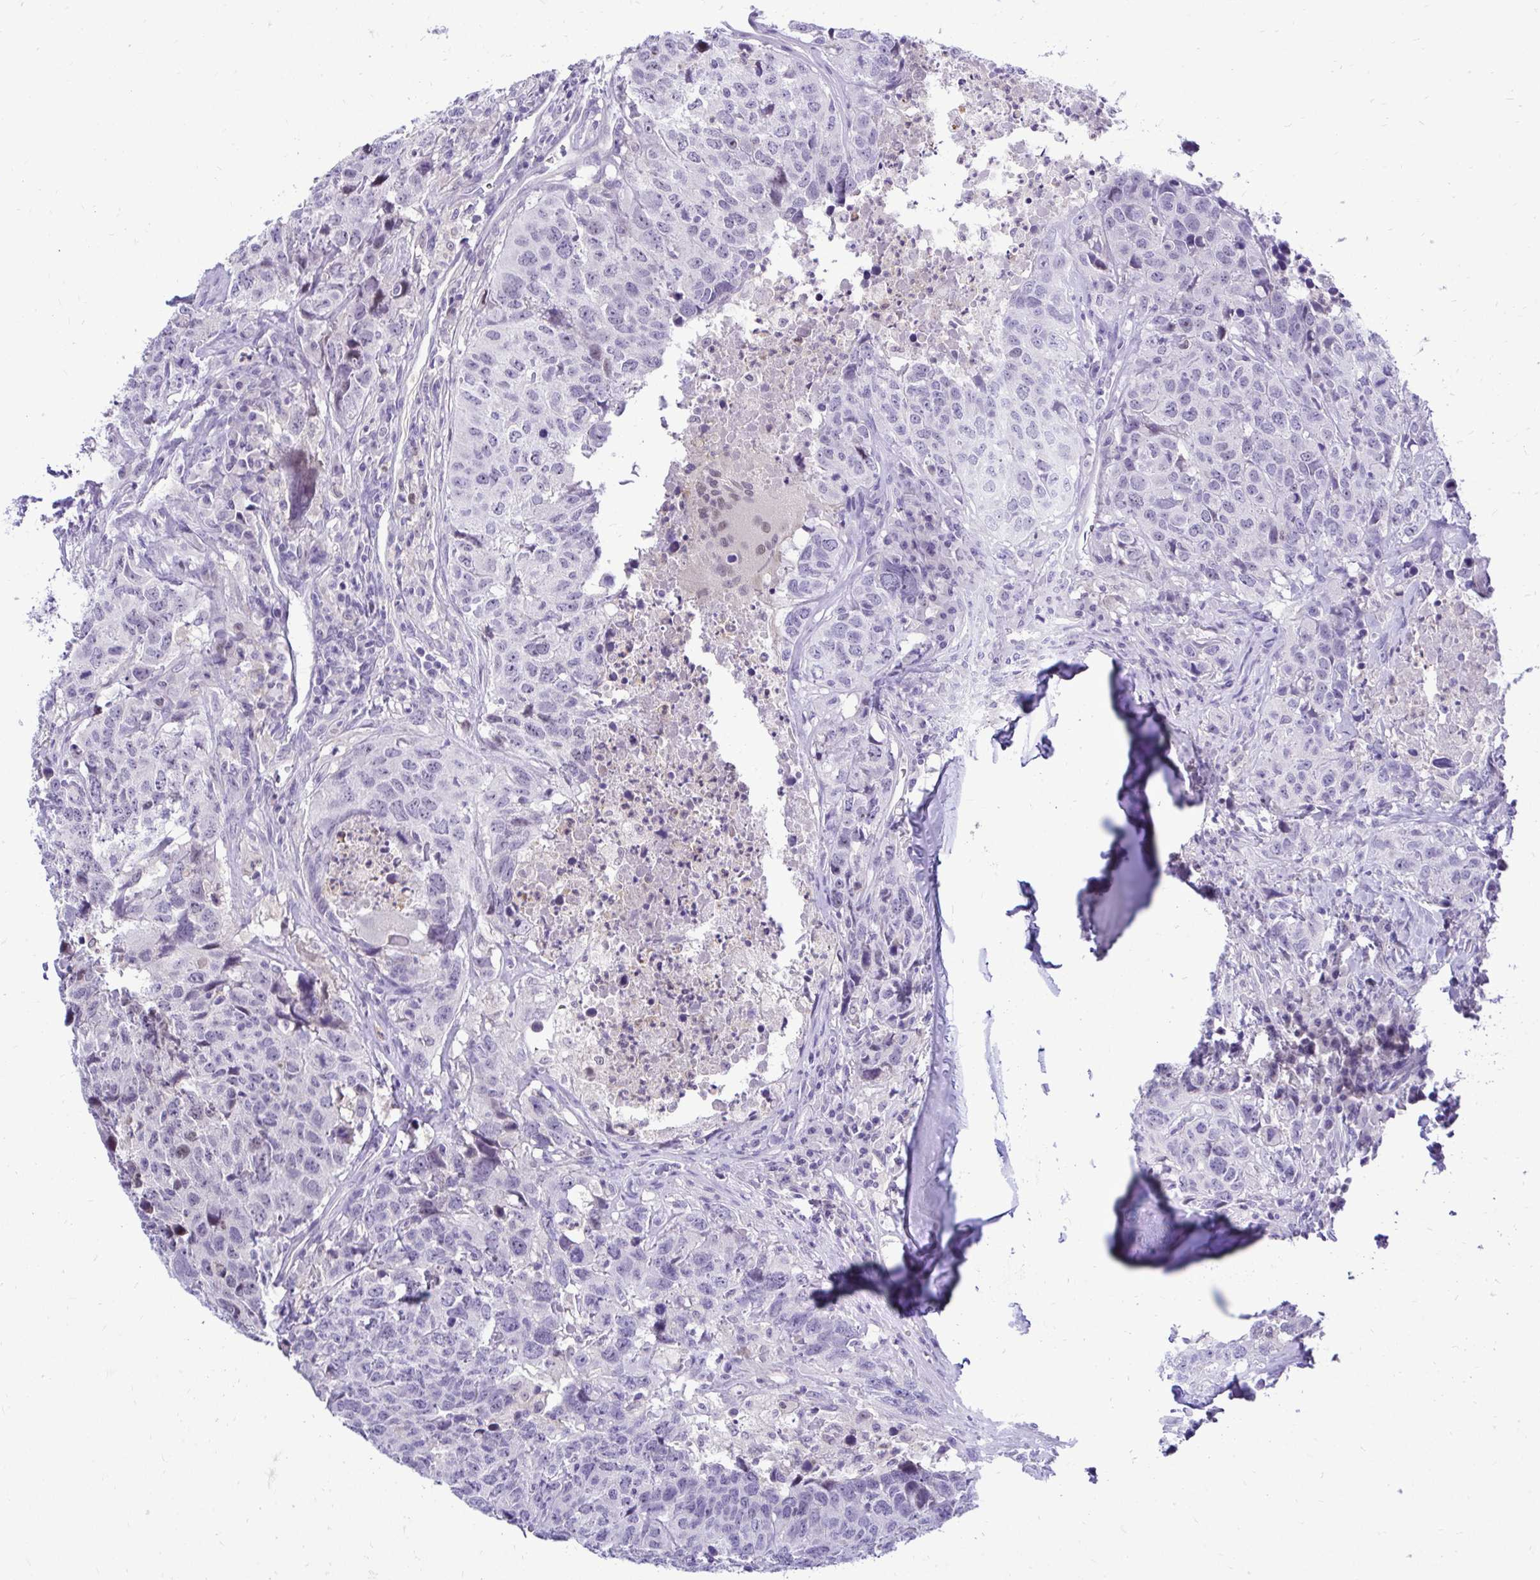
{"staining": {"intensity": "negative", "quantity": "none", "location": "none"}, "tissue": "head and neck cancer", "cell_type": "Tumor cells", "image_type": "cancer", "snomed": [{"axis": "morphology", "description": "Normal tissue, NOS"}, {"axis": "morphology", "description": "Squamous cell carcinoma, NOS"}, {"axis": "topography", "description": "Skeletal muscle"}, {"axis": "topography", "description": "Vascular tissue"}, {"axis": "topography", "description": "Peripheral nerve tissue"}, {"axis": "topography", "description": "Head-Neck"}], "caption": "The image reveals no staining of tumor cells in head and neck cancer.", "gene": "ZSWIM9", "patient": {"sex": "male", "age": 66}}